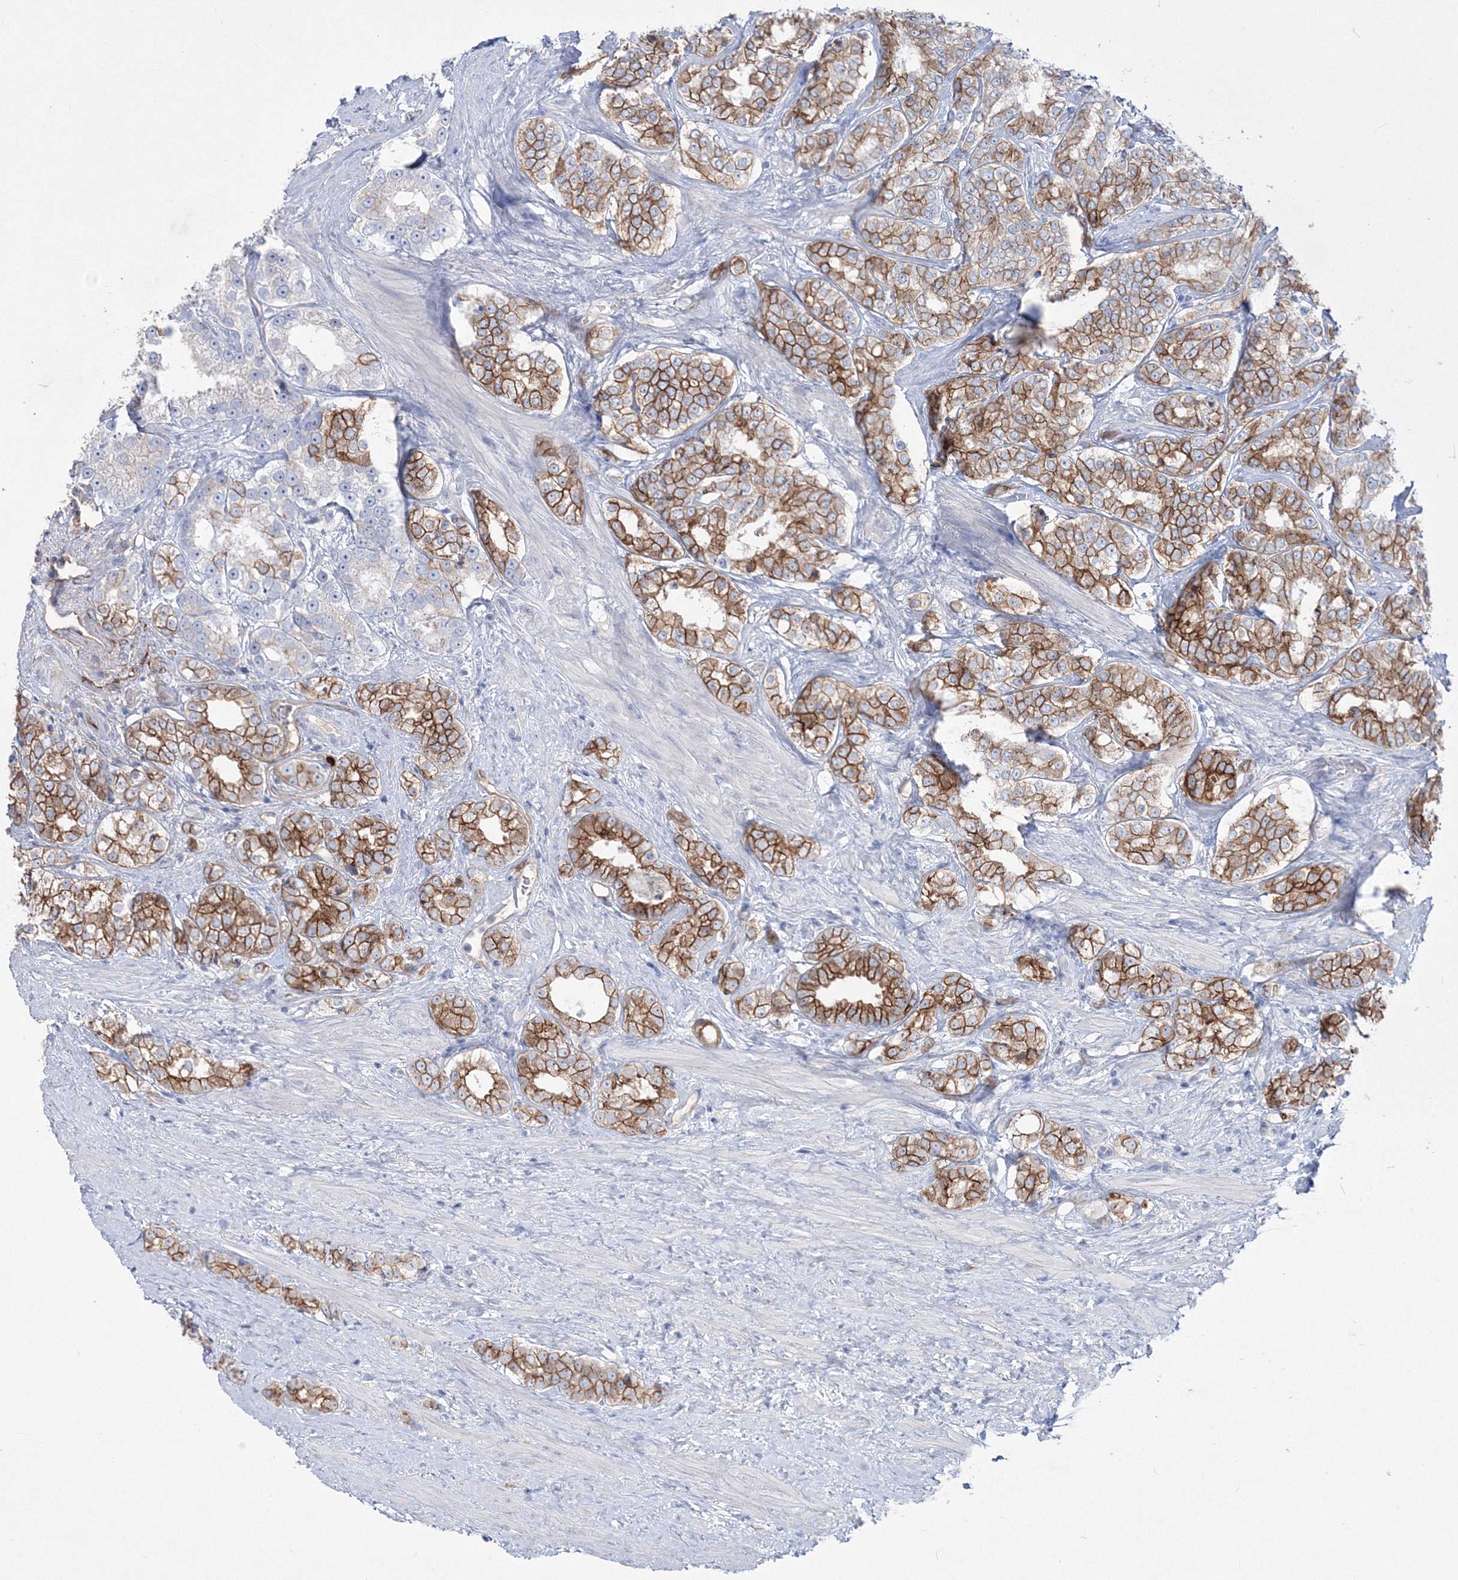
{"staining": {"intensity": "moderate", "quantity": ">75%", "location": "cytoplasmic/membranous"}, "tissue": "prostate cancer", "cell_type": "Tumor cells", "image_type": "cancer", "snomed": [{"axis": "morphology", "description": "Normal tissue, NOS"}, {"axis": "morphology", "description": "Adenocarcinoma, High grade"}, {"axis": "topography", "description": "Prostate"}], "caption": "Prostate cancer stained with a brown dye exhibits moderate cytoplasmic/membranous positive staining in about >75% of tumor cells.", "gene": "TMEM139", "patient": {"sex": "male", "age": 83}}